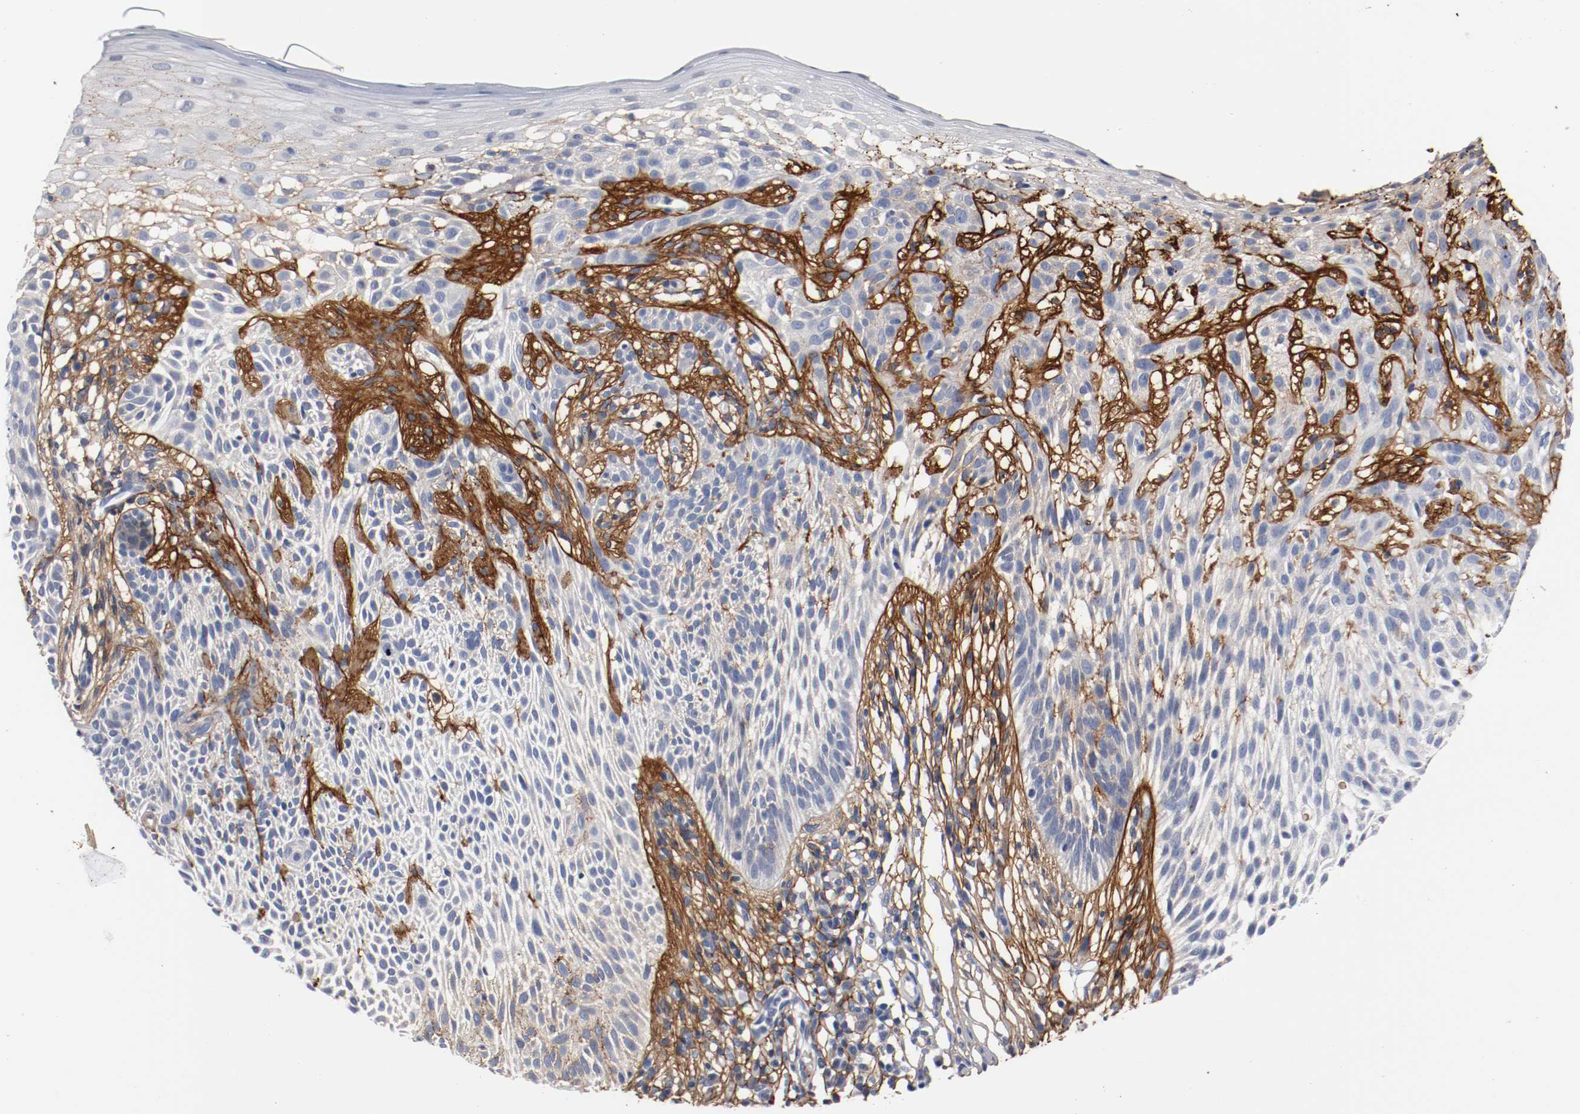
{"staining": {"intensity": "negative", "quantity": "none", "location": "none"}, "tissue": "skin cancer", "cell_type": "Tumor cells", "image_type": "cancer", "snomed": [{"axis": "morphology", "description": "Normal tissue, NOS"}, {"axis": "morphology", "description": "Basal cell carcinoma"}, {"axis": "topography", "description": "Skin"}], "caption": "An immunohistochemistry (IHC) image of basal cell carcinoma (skin) is shown. There is no staining in tumor cells of basal cell carcinoma (skin).", "gene": "TNC", "patient": {"sex": "female", "age": 69}}